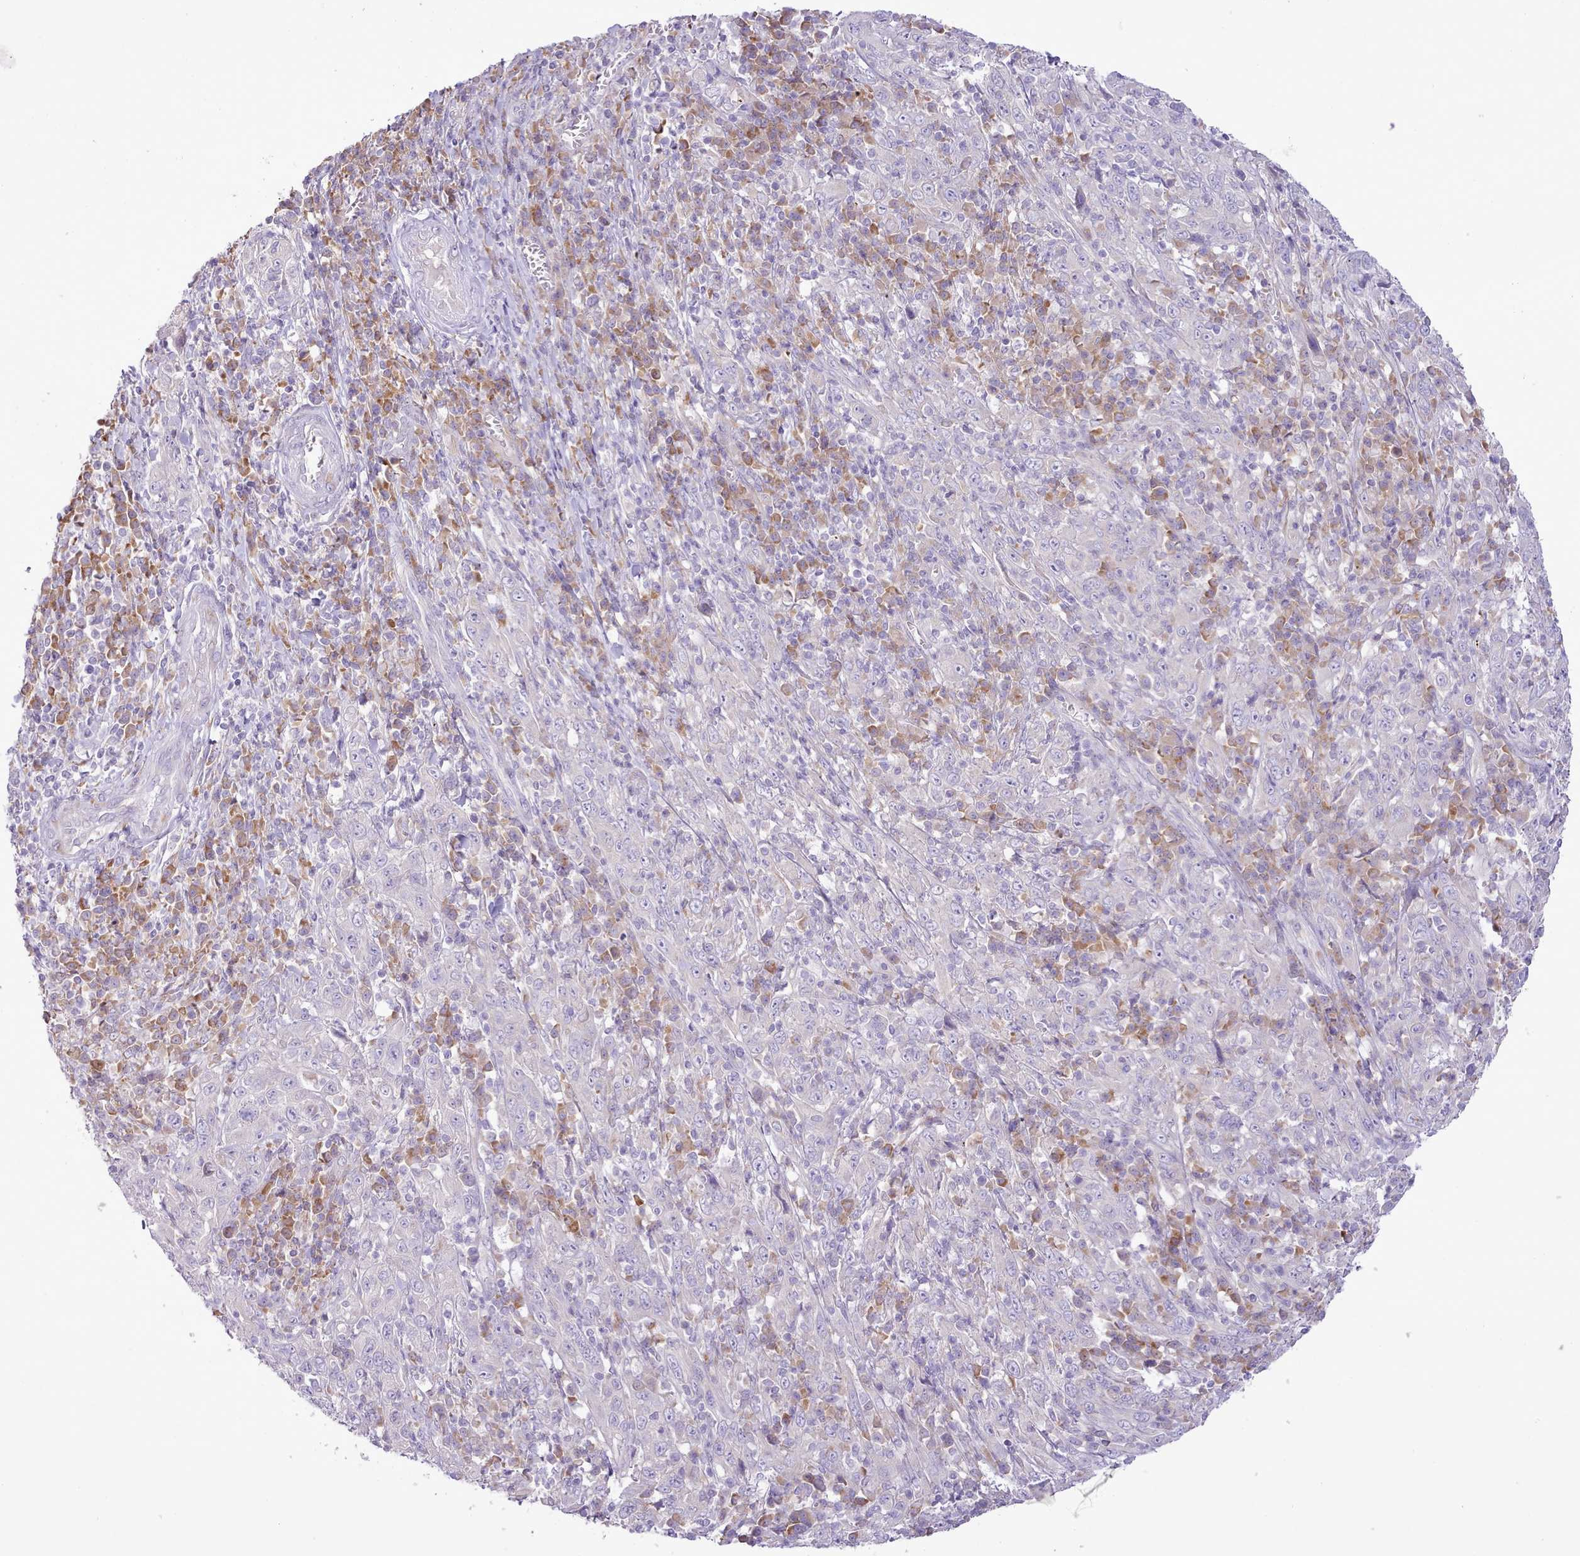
{"staining": {"intensity": "negative", "quantity": "none", "location": "none"}, "tissue": "cervical cancer", "cell_type": "Tumor cells", "image_type": "cancer", "snomed": [{"axis": "morphology", "description": "Squamous cell carcinoma, NOS"}, {"axis": "topography", "description": "Cervix"}], "caption": "Tumor cells show no significant staining in cervical cancer (squamous cell carcinoma).", "gene": "CCL1", "patient": {"sex": "female", "age": 46}}